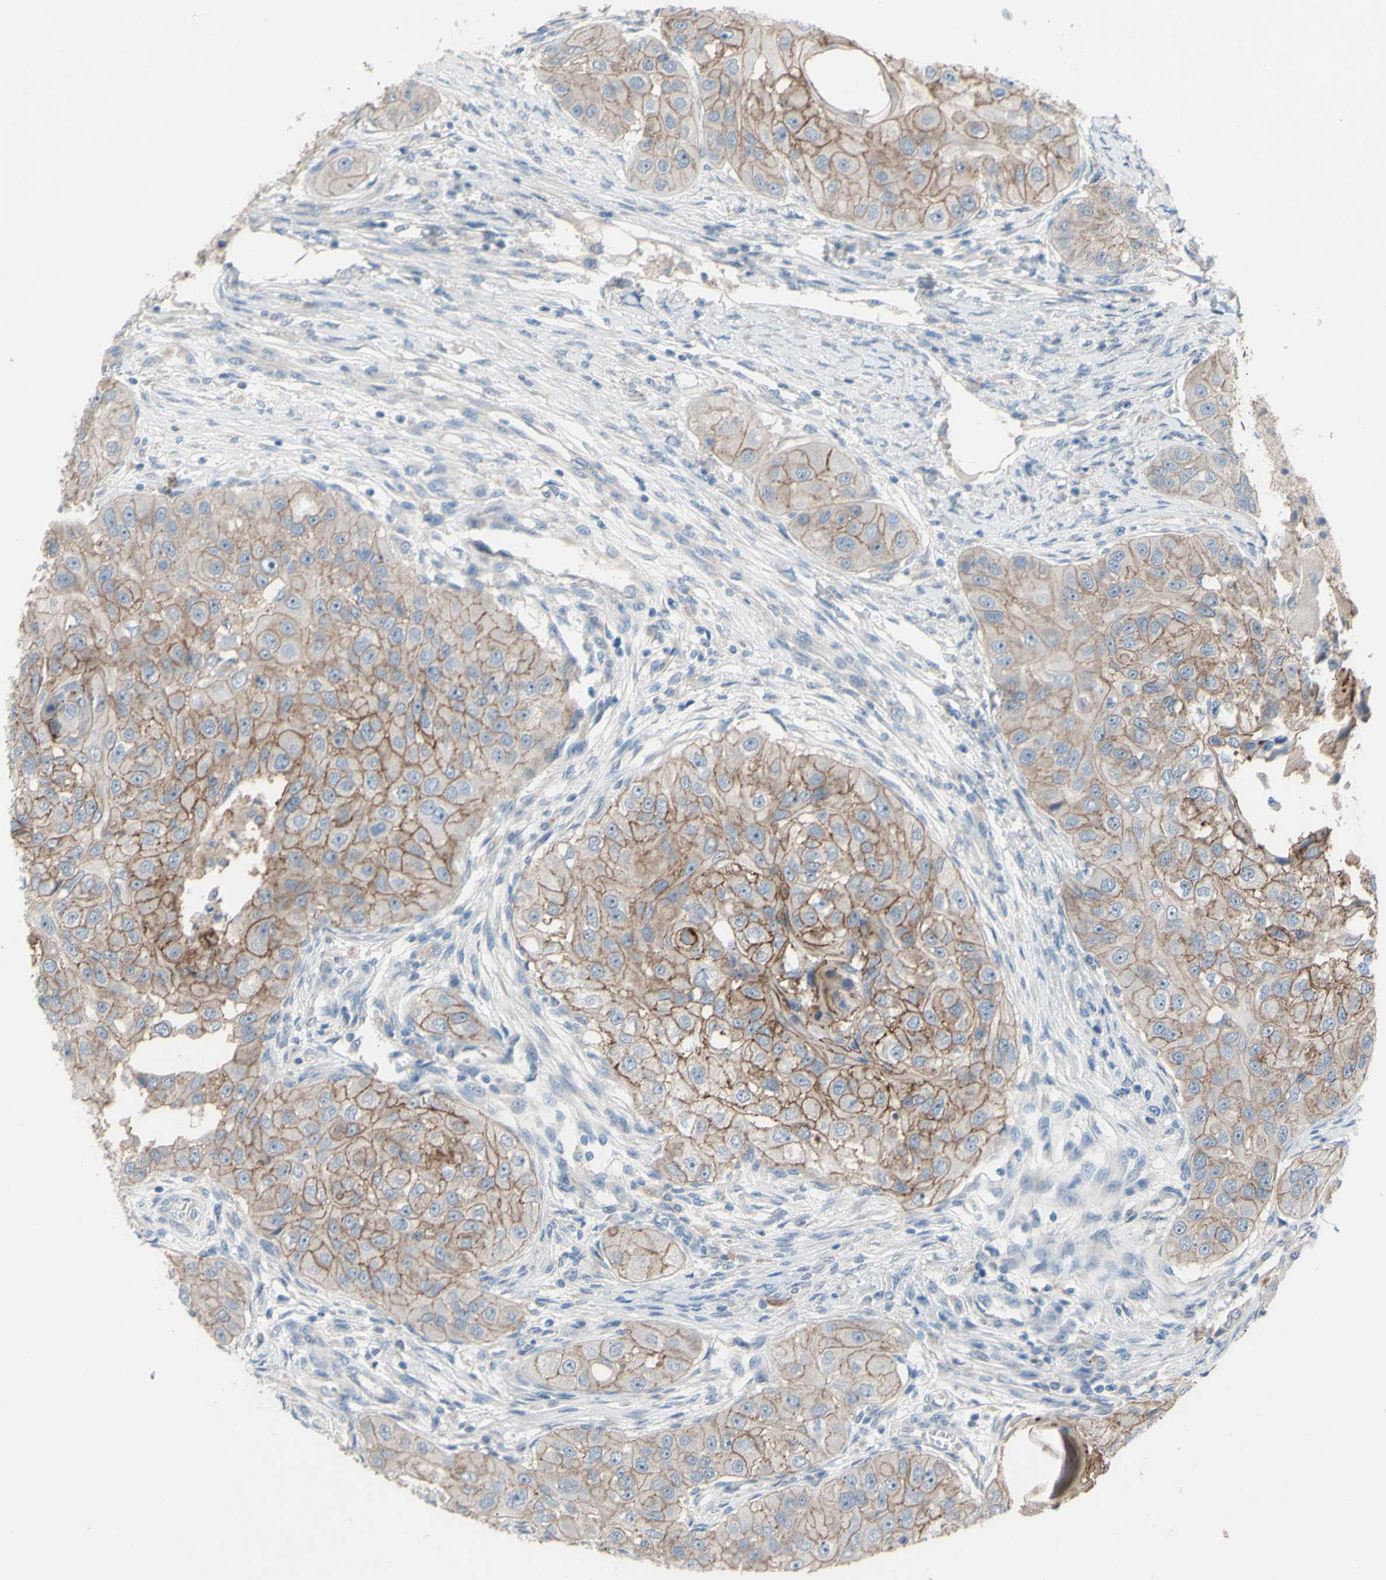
{"staining": {"intensity": "moderate", "quantity": ">75%", "location": "cytoplasmic/membranous"}, "tissue": "head and neck cancer", "cell_type": "Tumor cells", "image_type": "cancer", "snomed": [{"axis": "morphology", "description": "Normal tissue, NOS"}, {"axis": "morphology", "description": "Squamous cell carcinoma, NOS"}, {"axis": "topography", "description": "Skeletal muscle"}, {"axis": "topography", "description": "Head-Neck"}], "caption": "This photomicrograph exhibits immunohistochemistry staining of human head and neck cancer (squamous cell carcinoma), with medium moderate cytoplasmic/membranous expression in approximately >75% of tumor cells.", "gene": "CDCP1", "patient": {"sex": "male", "age": 51}}